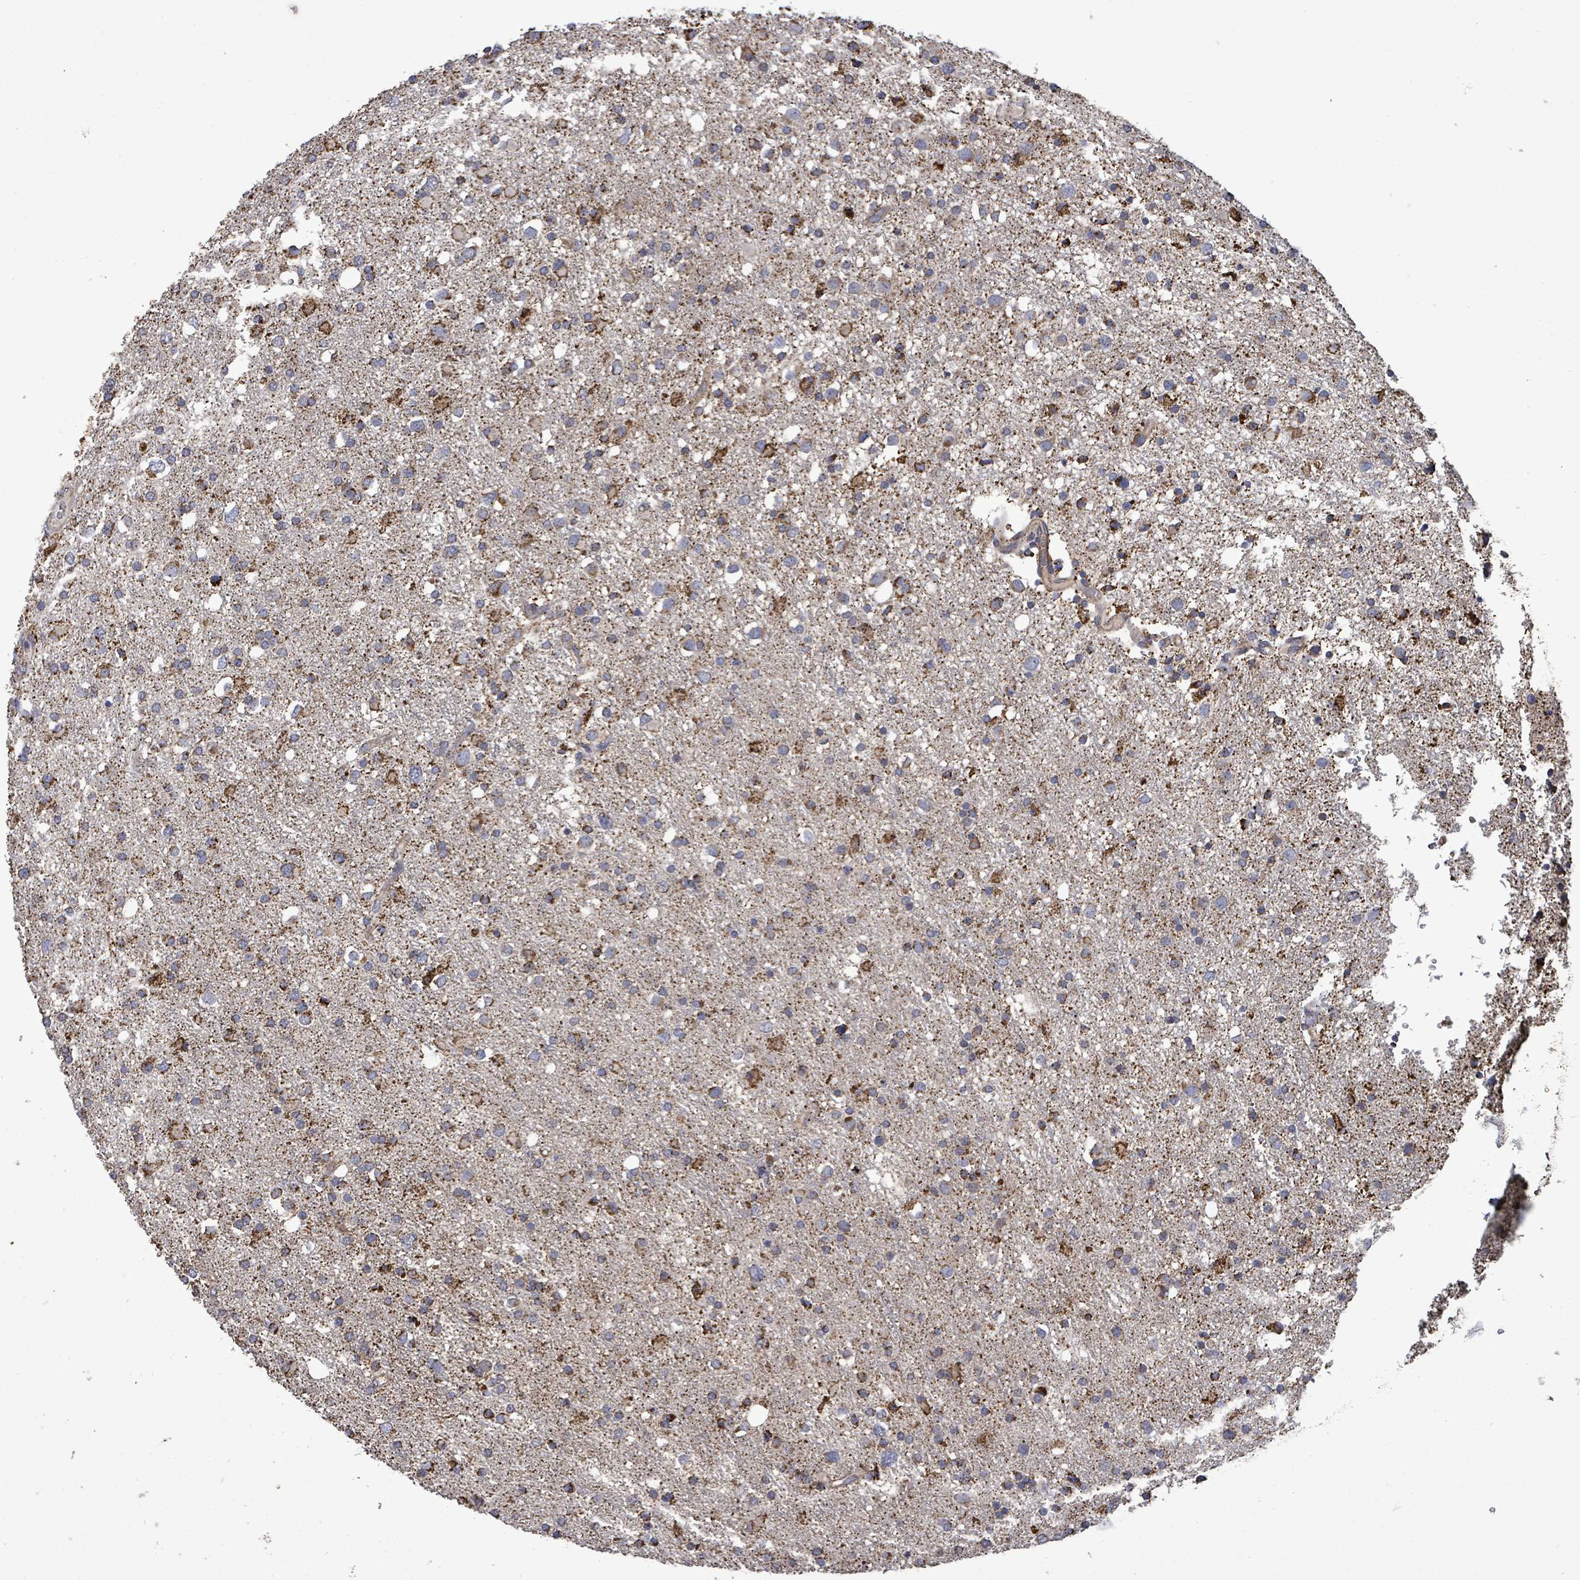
{"staining": {"intensity": "strong", "quantity": "25%-75%", "location": "cytoplasmic/membranous"}, "tissue": "glioma", "cell_type": "Tumor cells", "image_type": "cancer", "snomed": [{"axis": "morphology", "description": "Glioma, malignant, Low grade"}, {"axis": "topography", "description": "Brain"}], "caption": "High-power microscopy captured an immunohistochemistry (IHC) photomicrograph of glioma, revealing strong cytoplasmic/membranous positivity in about 25%-75% of tumor cells. Using DAB (brown) and hematoxylin (blue) stains, captured at high magnification using brightfield microscopy.", "gene": "MTMR12", "patient": {"sex": "female", "age": 32}}